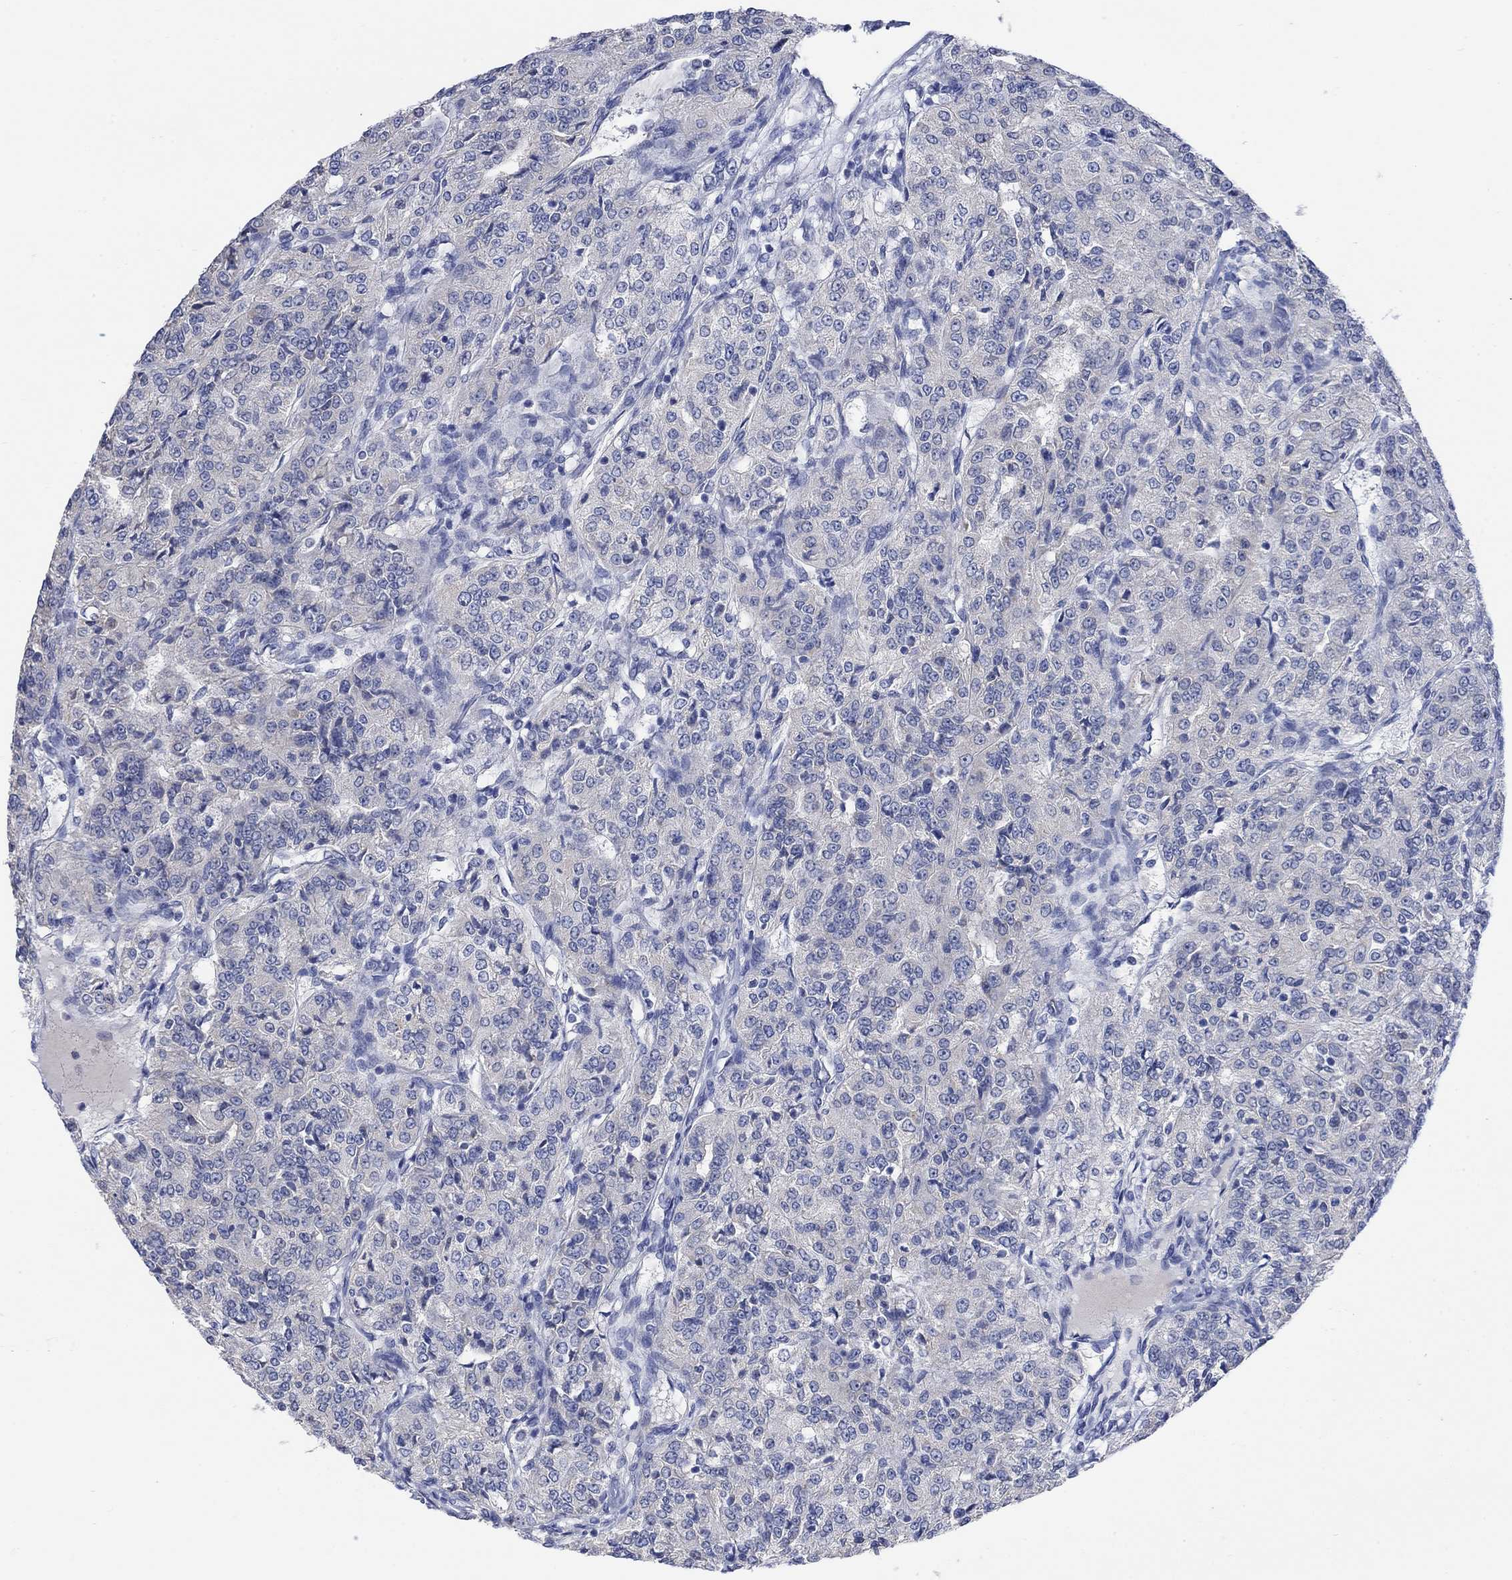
{"staining": {"intensity": "negative", "quantity": "none", "location": "none"}, "tissue": "renal cancer", "cell_type": "Tumor cells", "image_type": "cancer", "snomed": [{"axis": "morphology", "description": "Adenocarcinoma, NOS"}, {"axis": "topography", "description": "Kidney"}], "caption": "Human adenocarcinoma (renal) stained for a protein using immunohistochemistry exhibits no staining in tumor cells.", "gene": "FBP2", "patient": {"sex": "female", "age": 63}}